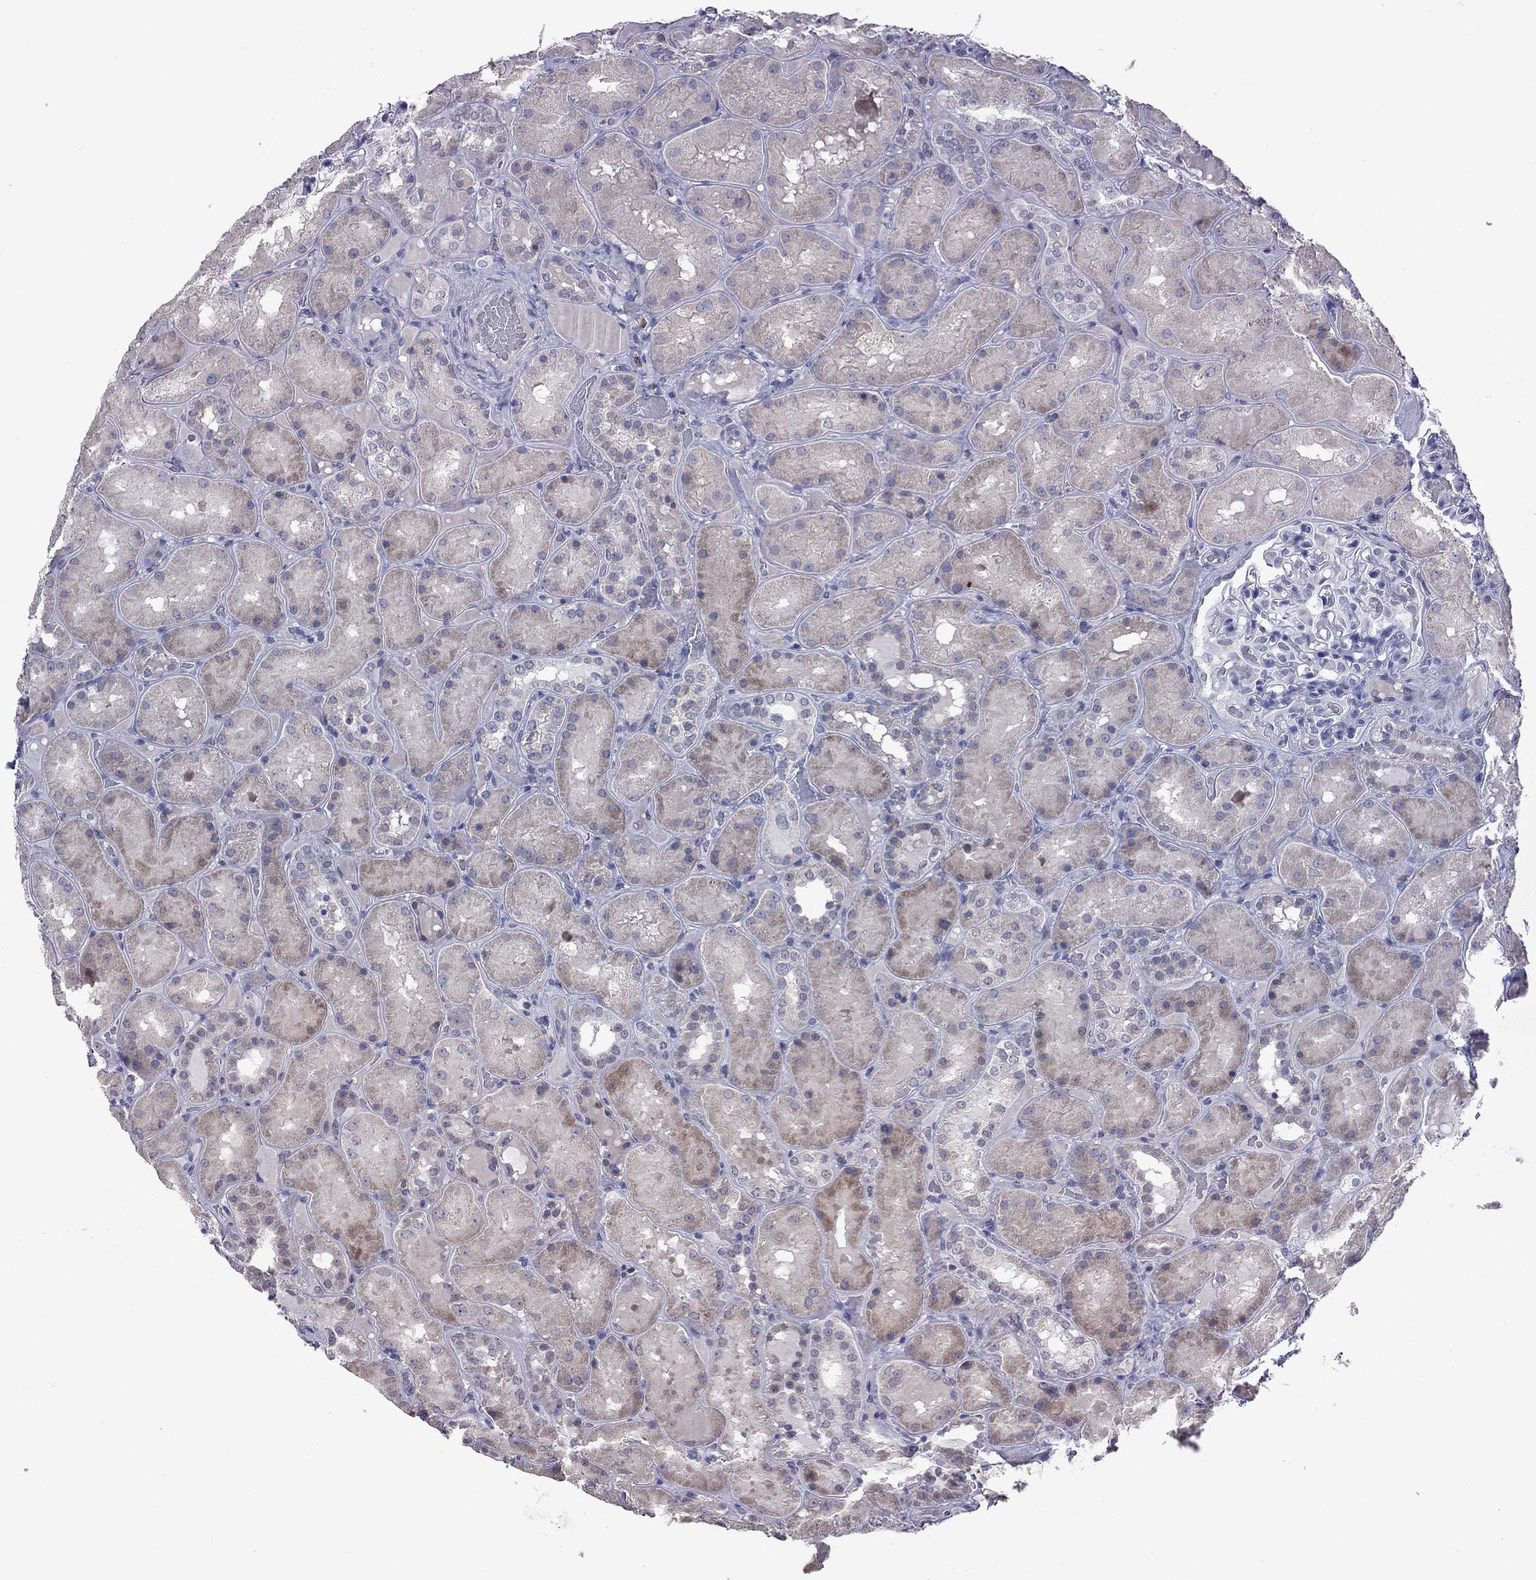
{"staining": {"intensity": "negative", "quantity": "none", "location": "none"}, "tissue": "kidney", "cell_type": "Cells in glomeruli", "image_type": "normal", "snomed": [{"axis": "morphology", "description": "Normal tissue, NOS"}, {"axis": "topography", "description": "Kidney"}], "caption": "Protein analysis of benign kidney exhibits no significant expression in cells in glomeruli. (Stains: DAB immunohistochemistry (IHC) with hematoxylin counter stain, Microscopy: brightfield microscopy at high magnification).", "gene": "PPP1R3A", "patient": {"sex": "male", "age": 73}}